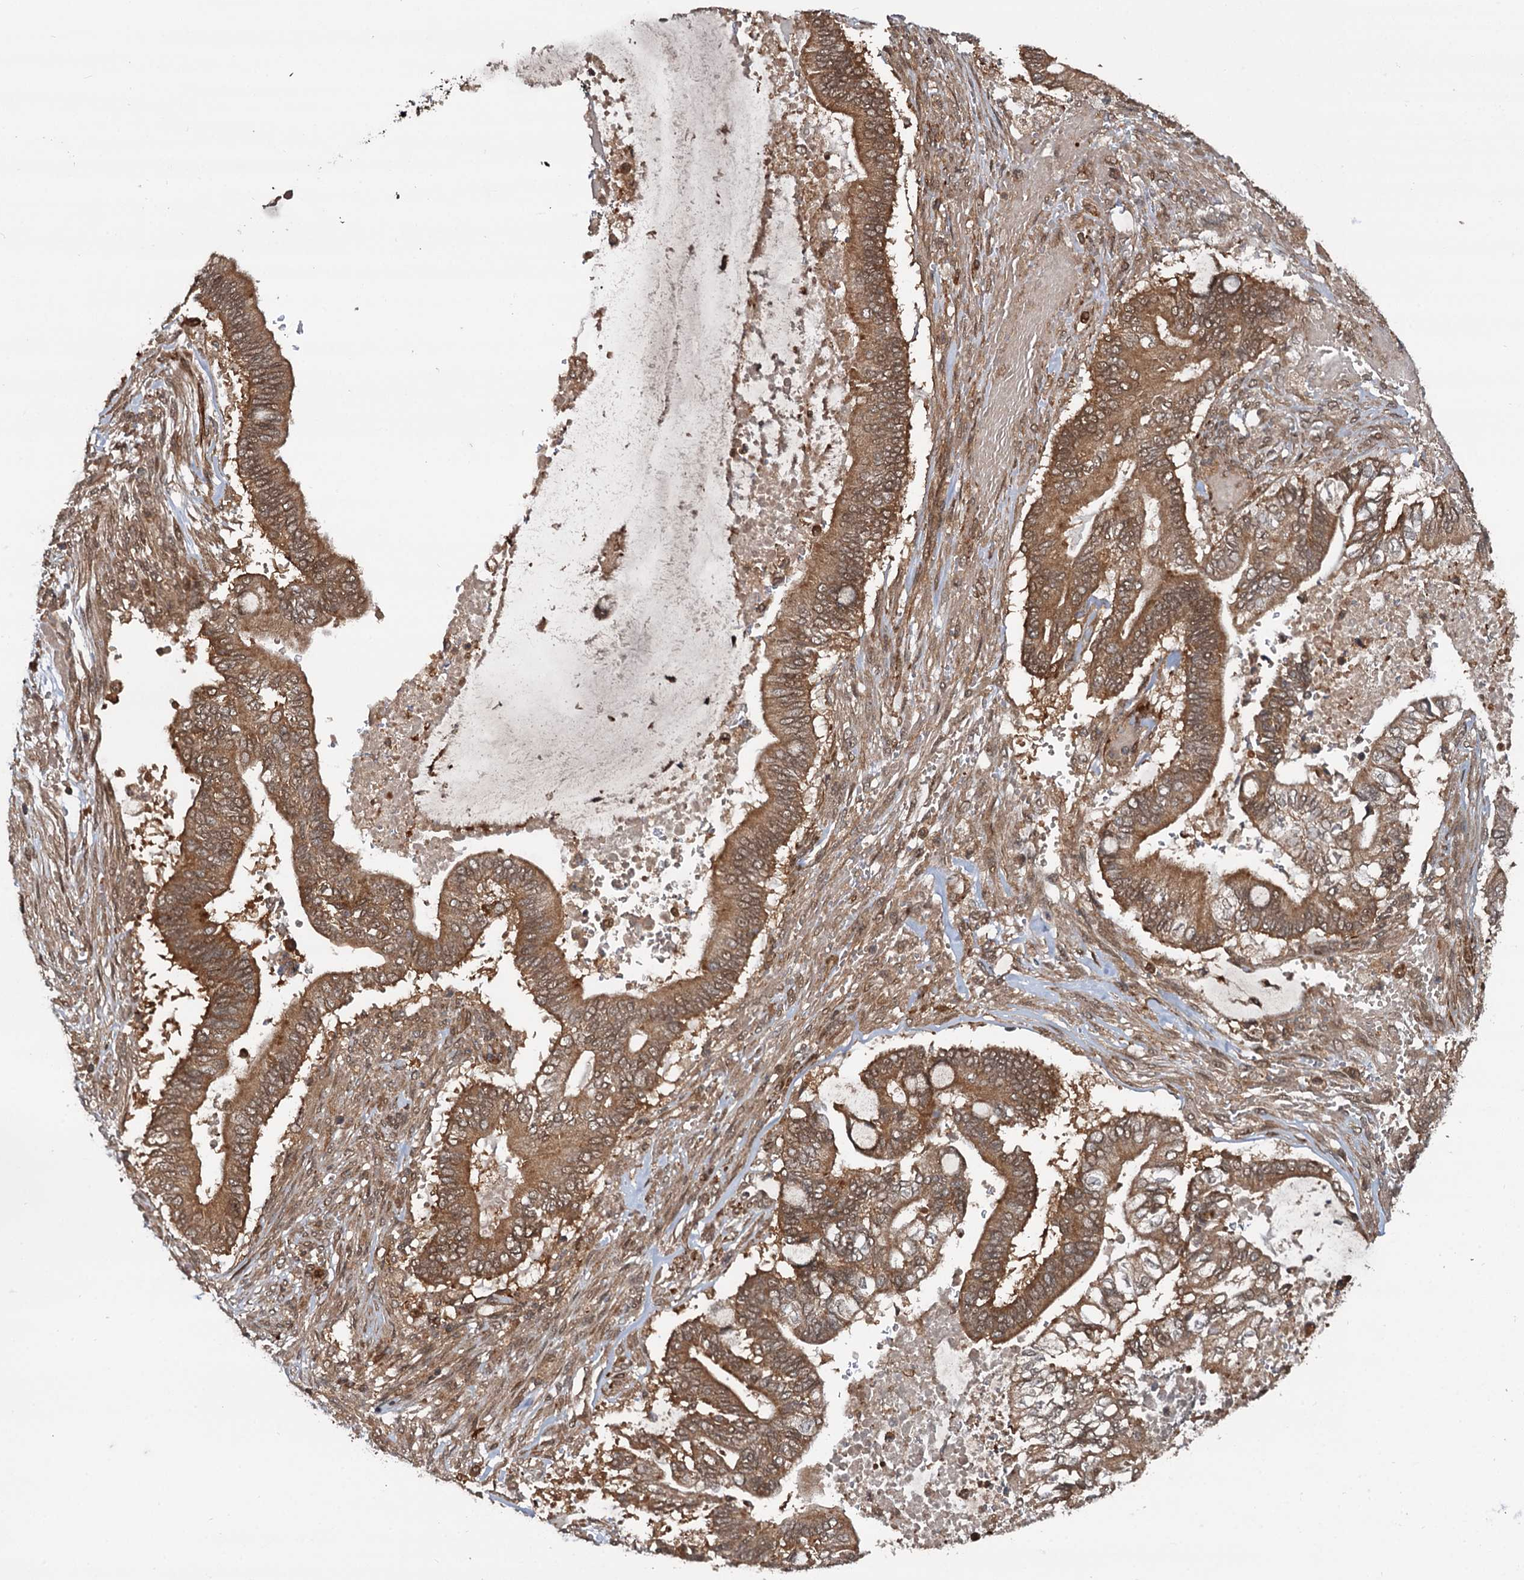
{"staining": {"intensity": "moderate", "quantity": ">75%", "location": "cytoplasmic/membranous"}, "tissue": "pancreatic cancer", "cell_type": "Tumor cells", "image_type": "cancer", "snomed": [{"axis": "morphology", "description": "Adenocarcinoma, NOS"}, {"axis": "topography", "description": "Pancreas"}], "caption": "Immunohistochemical staining of human adenocarcinoma (pancreatic) demonstrates medium levels of moderate cytoplasmic/membranous expression in about >75% of tumor cells.", "gene": "STUB1", "patient": {"sex": "male", "age": 68}}